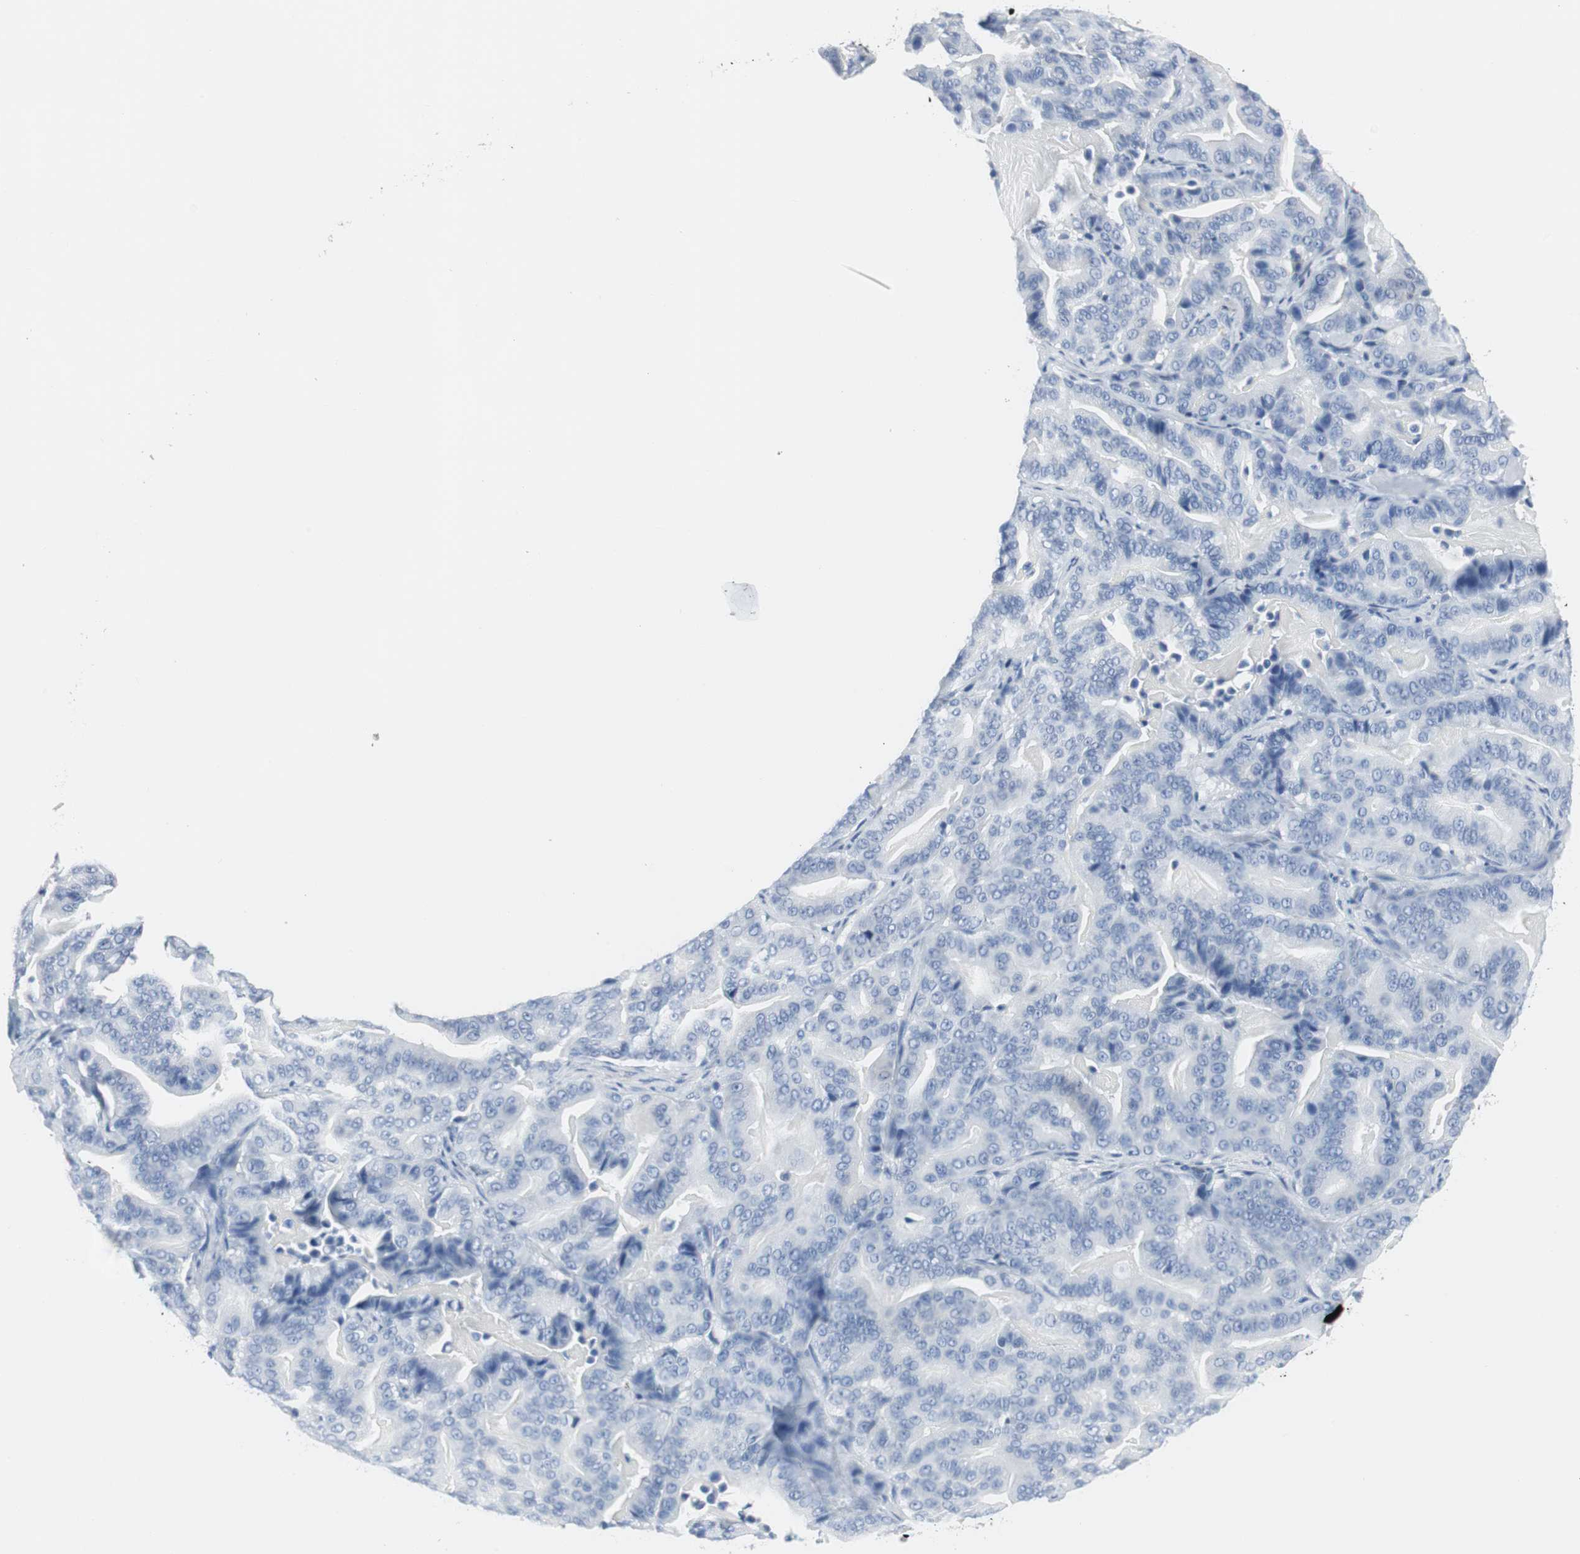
{"staining": {"intensity": "negative", "quantity": "none", "location": "none"}, "tissue": "pancreatic cancer", "cell_type": "Tumor cells", "image_type": "cancer", "snomed": [{"axis": "morphology", "description": "Adenocarcinoma, NOS"}, {"axis": "topography", "description": "Pancreas"}], "caption": "This is an immunohistochemistry image of pancreatic cancer (adenocarcinoma). There is no expression in tumor cells.", "gene": "GAP43", "patient": {"sex": "male", "age": 63}}